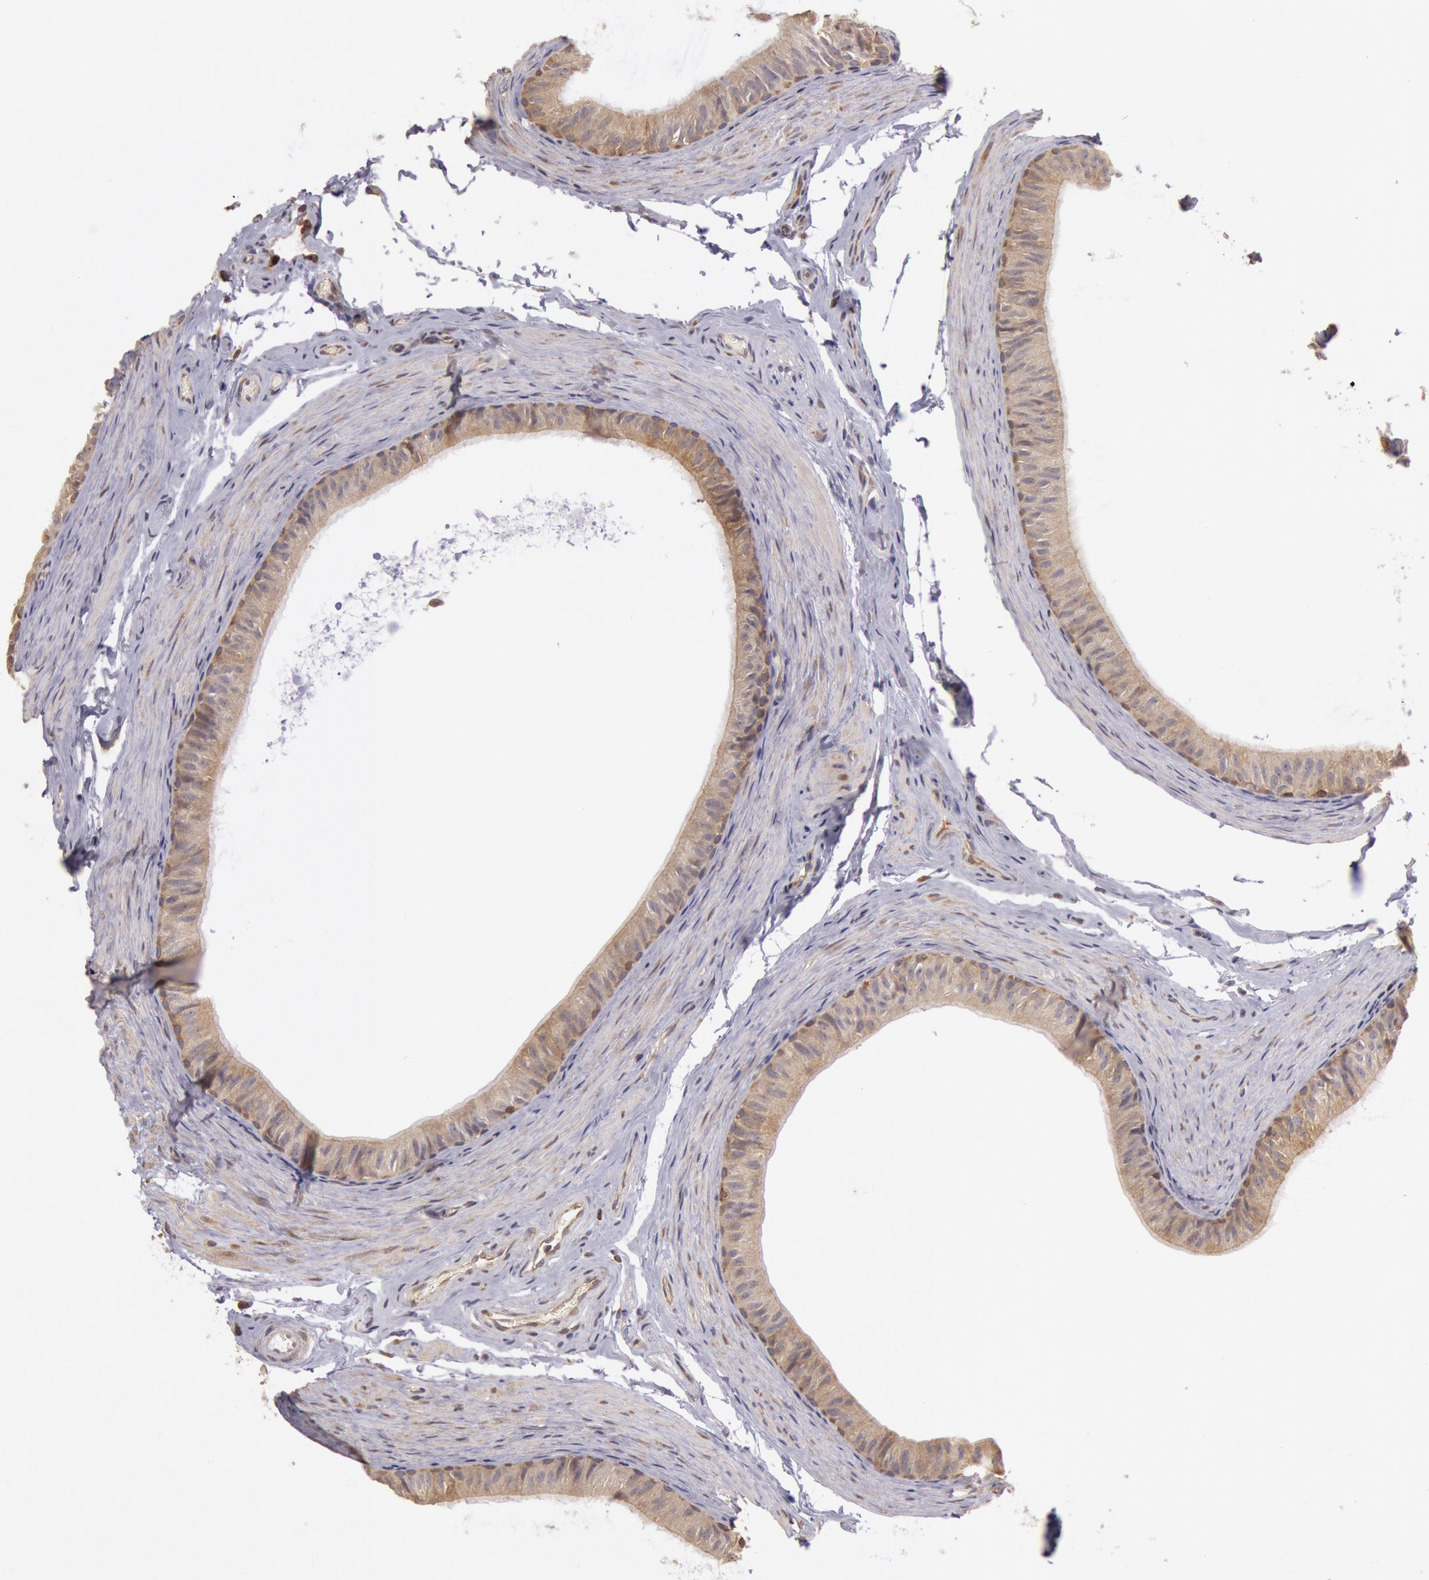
{"staining": {"intensity": "strong", "quantity": "25%-75%", "location": "cytoplasmic/membranous"}, "tissue": "epididymis", "cell_type": "Glandular cells", "image_type": "normal", "snomed": [{"axis": "morphology", "description": "Normal tissue, NOS"}, {"axis": "topography", "description": "Testis"}, {"axis": "topography", "description": "Epididymis"}], "caption": "Immunohistochemical staining of benign human epididymis displays strong cytoplasmic/membranous protein staining in approximately 25%-75% of glandular cells. (Brightfield microscopy of DAB IHC at high magnification).", "gene": "NMT2", "patient": {"sex": "male", "age": 36}}